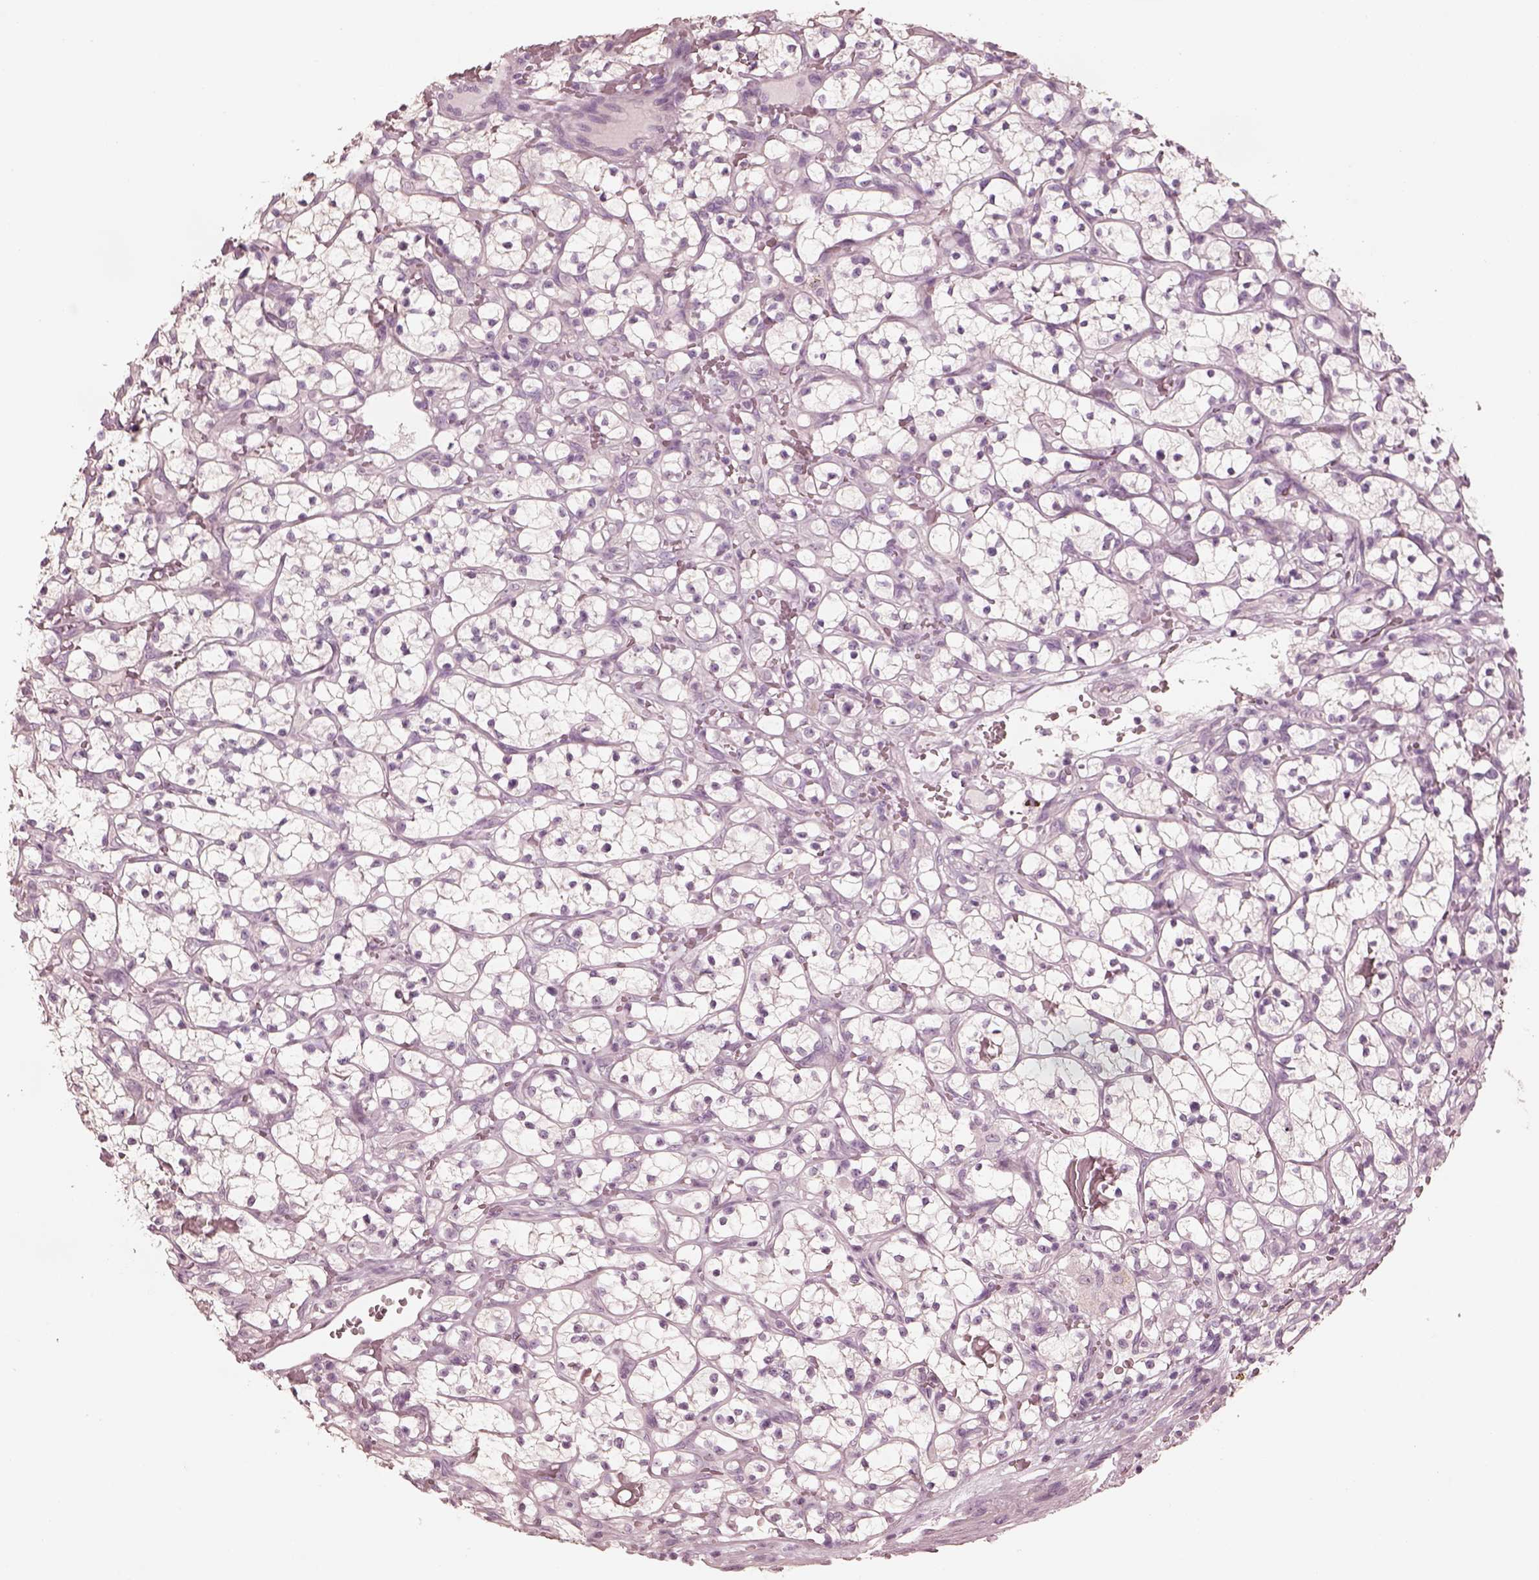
{"staining": {"intensity": "negative", "quantity": "none", "location": "none"}, "tissue": "renal cancer", "cell_type": "Tumor cells", "image_type": "cancer", "snomed": [{"axis": "morphology", "description": "Adenocarcinoma, NOS"}, {"axis": "topography", "description": "Kidney"}], "caption": "Immunohistochemical staining of renal adenocarcinoma exhibits no significant staining in tumor cells. (Brightfield microscopy of DAB (3,3'-diaminobenzidine) IHC at high magnification).", "gene": "ZP4", "patient": {"sex": "female", "age": 64}}